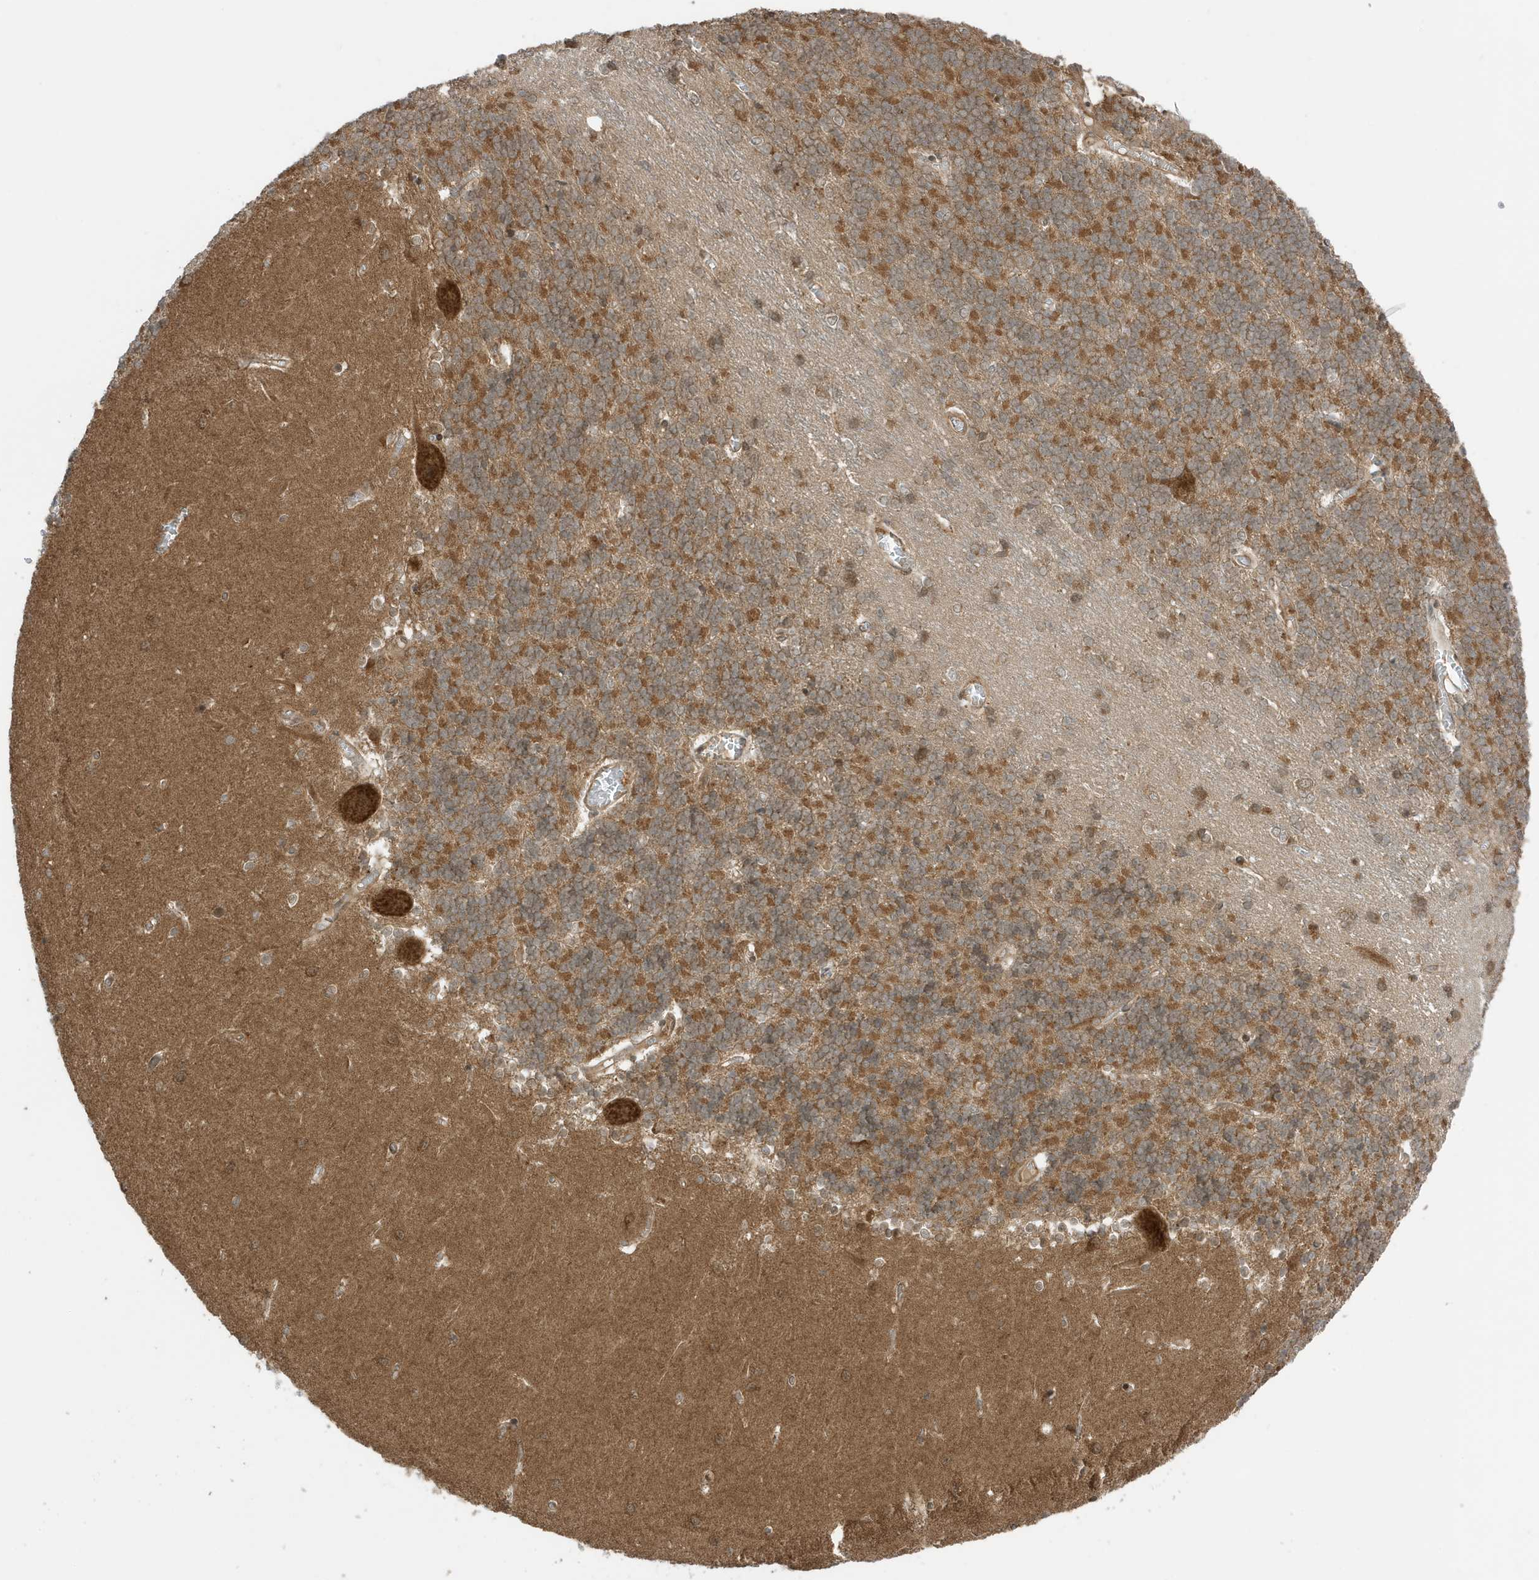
{"staining": {"intensity": "moderate", "quantity": "25%-75%", "location": "cytoplasmic/membranous"}, "tissue": "cerebellum", "cell_type": "Cells in granular layer", "image_type": "normal", "snomed": [{"axis": "morphology", "description": "Normal tissue, NOS"}, {"axis": "topography", "description": "Cerebellum"}], "caption": "IHC staining of normal cerebellum, which reveals medium levels of moderate cytoplasmic/membranous expression in about 25%-75% of cells in granular layer indicating moderate cytoplasmic/membranous protein expression. The staining was performed using DAB (brown) for protein detection and nuclei were counterstained in hematoxylin (blue).", "gene": "DHX36", "patient": {"sex": "male", "age": 37}}